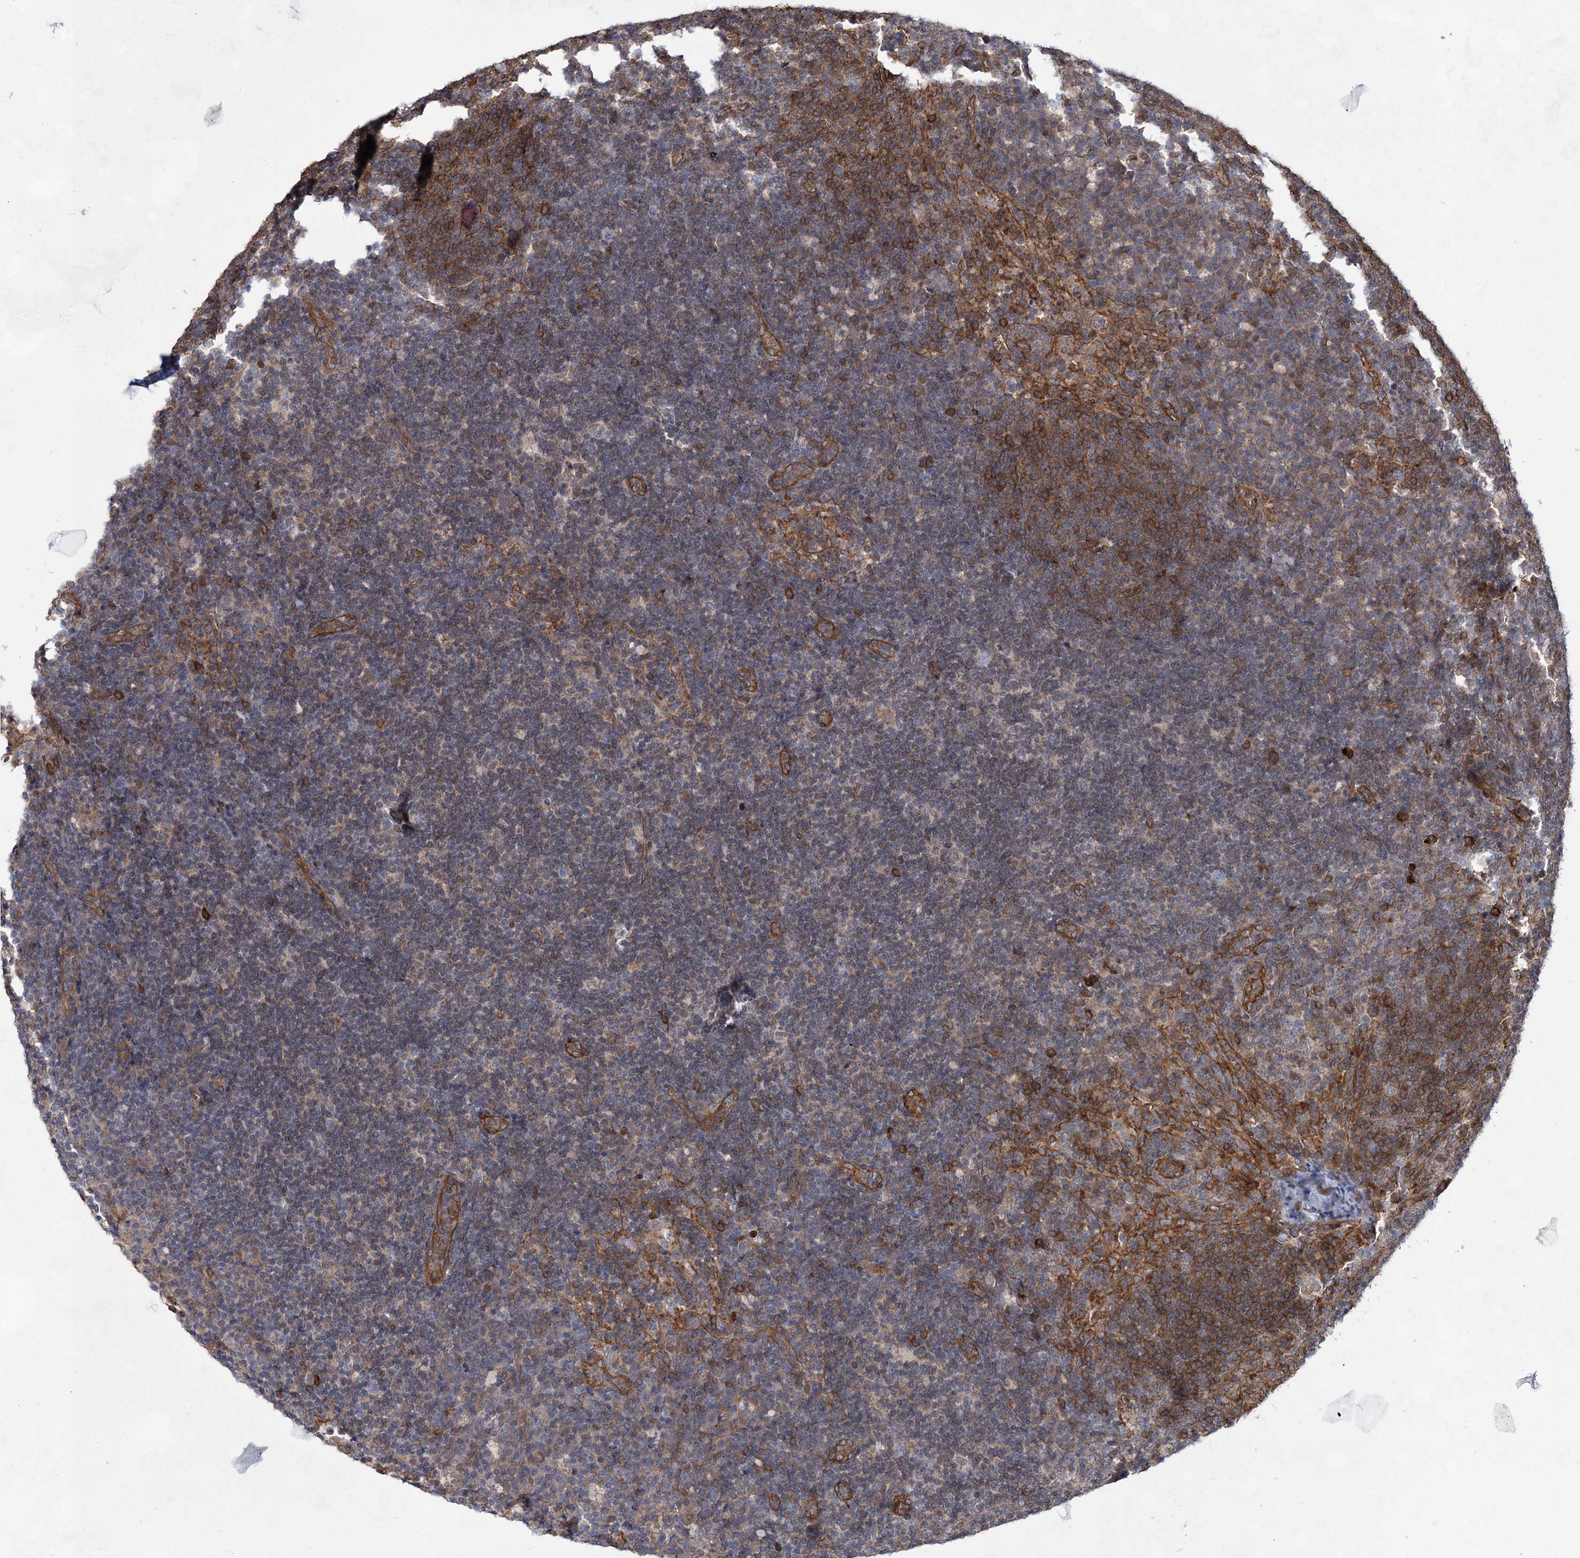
{"staining": {"intensity": "moderate", "quantity": "<25%", "location": "cytoplasmic/membranous"}, "tissue": "lymph node", "cell_type": "Germinal center cells", "image_type": "normal", "snomed": [{"axis": "morphology", "description": "Normal tissue, NOS"}, {"axis": "topography", "description": "Lymph node"}], "caption": "Moderate cytoplasmic/membranous protein expression is seen in about <25% of germinal center cells in lymph node. (Stains: DAB (3,3'-diaminobenzidine) in brown, nuclei in blue, Microscopy: brightfield microscopy at high magnification).", "gene": "IQSEC1", "patient": {"sex": "female", "age": 70}}